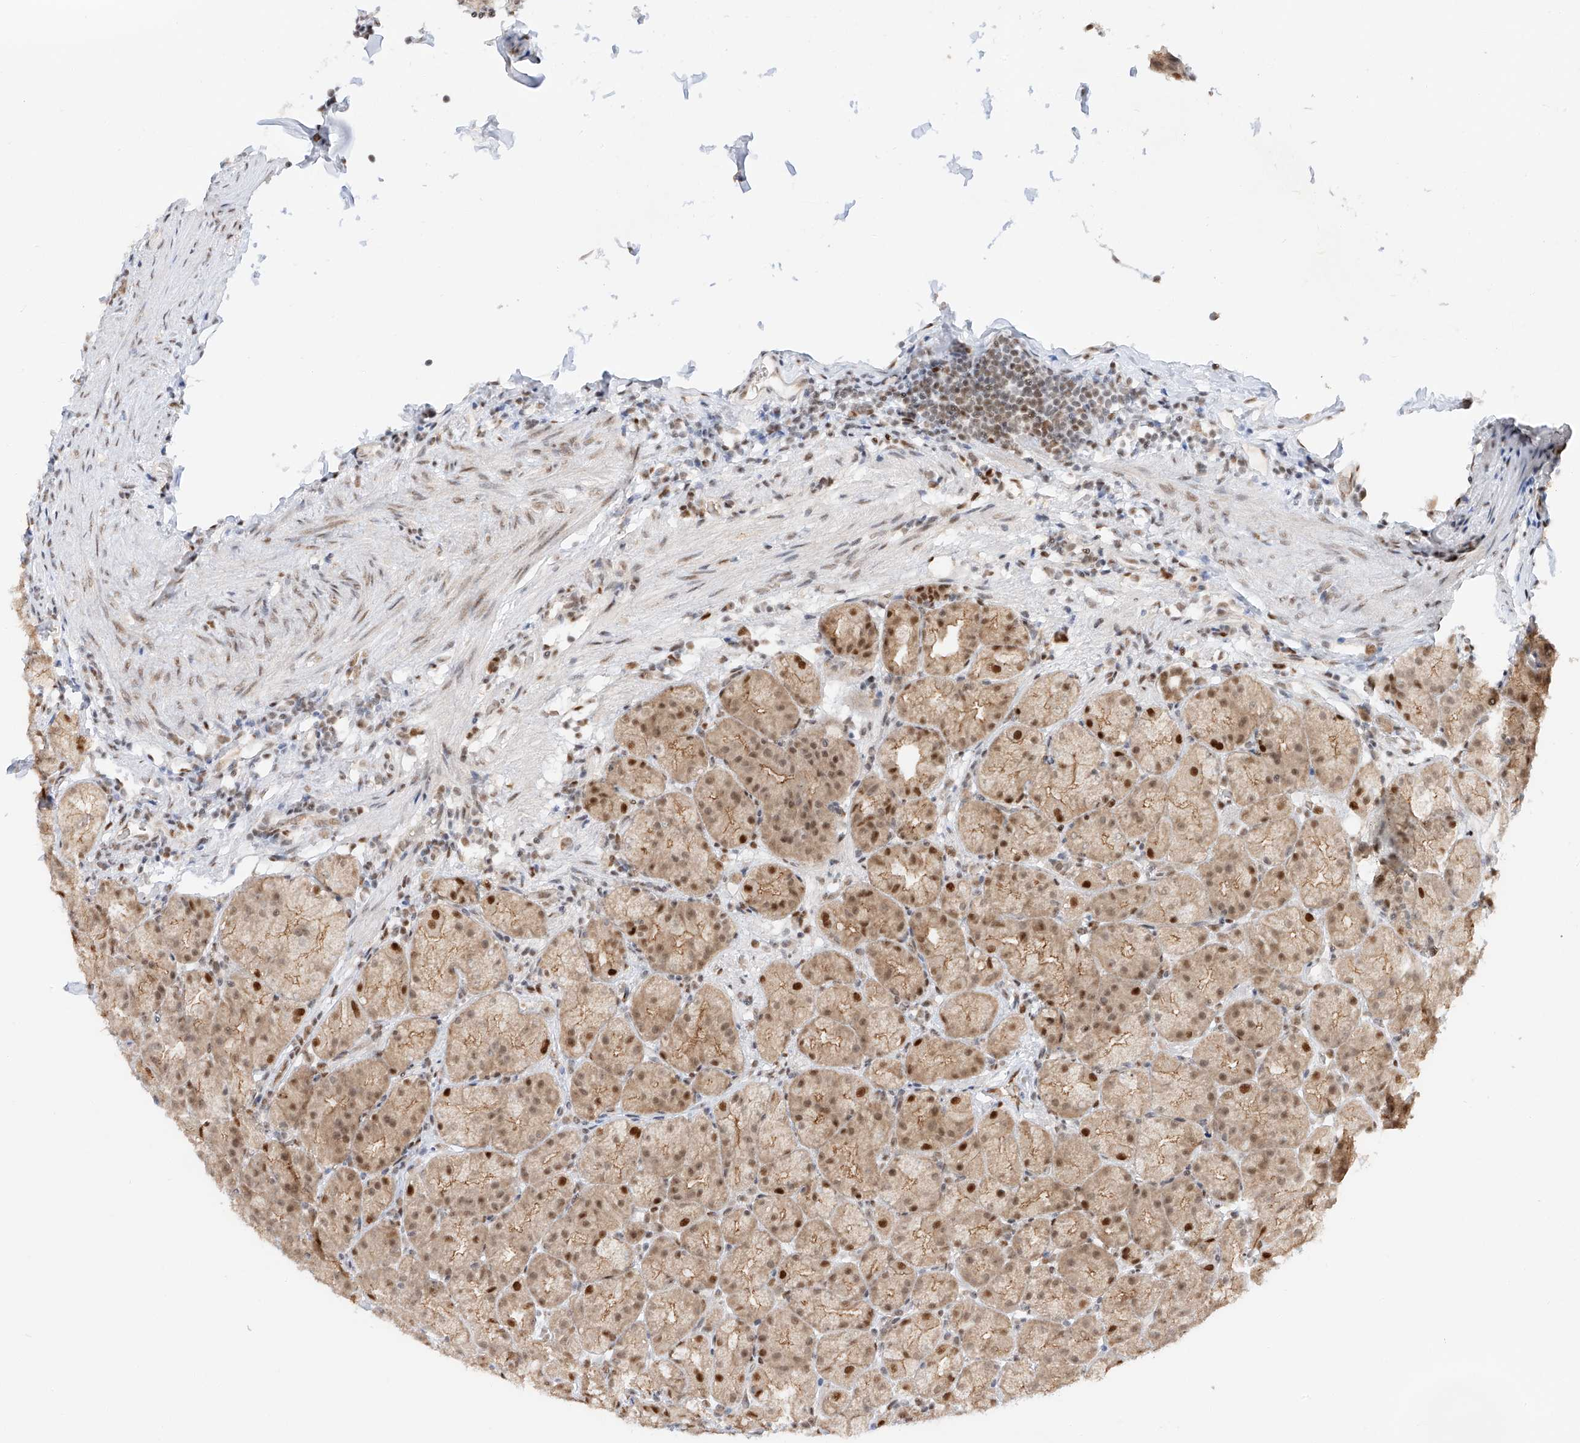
{"staining": {"intensity": "moderate", "quantity": ">75%", "location": "cytoplasmic/membranous,nuclear"}, "tissue": "stomach", "cell_type": "Glandular cells", "image_type": "normal", "snomed": [{"axis": "morphology", "description": "Normal tissue, NOS"}, {"axis": "topography", "description": "Stomach, upper"}], "caption": "Protein staining of benign stomach shows moderate cytoplasmic/membranous,nuclear staining in about >75% of glandular cells. (DAB (3,3'-diaminobenzidine) IHC, brown staining for protein, blue staining for nuclei).", "gene": "POGK", "patient": {"sex": "male", "age": 68}}